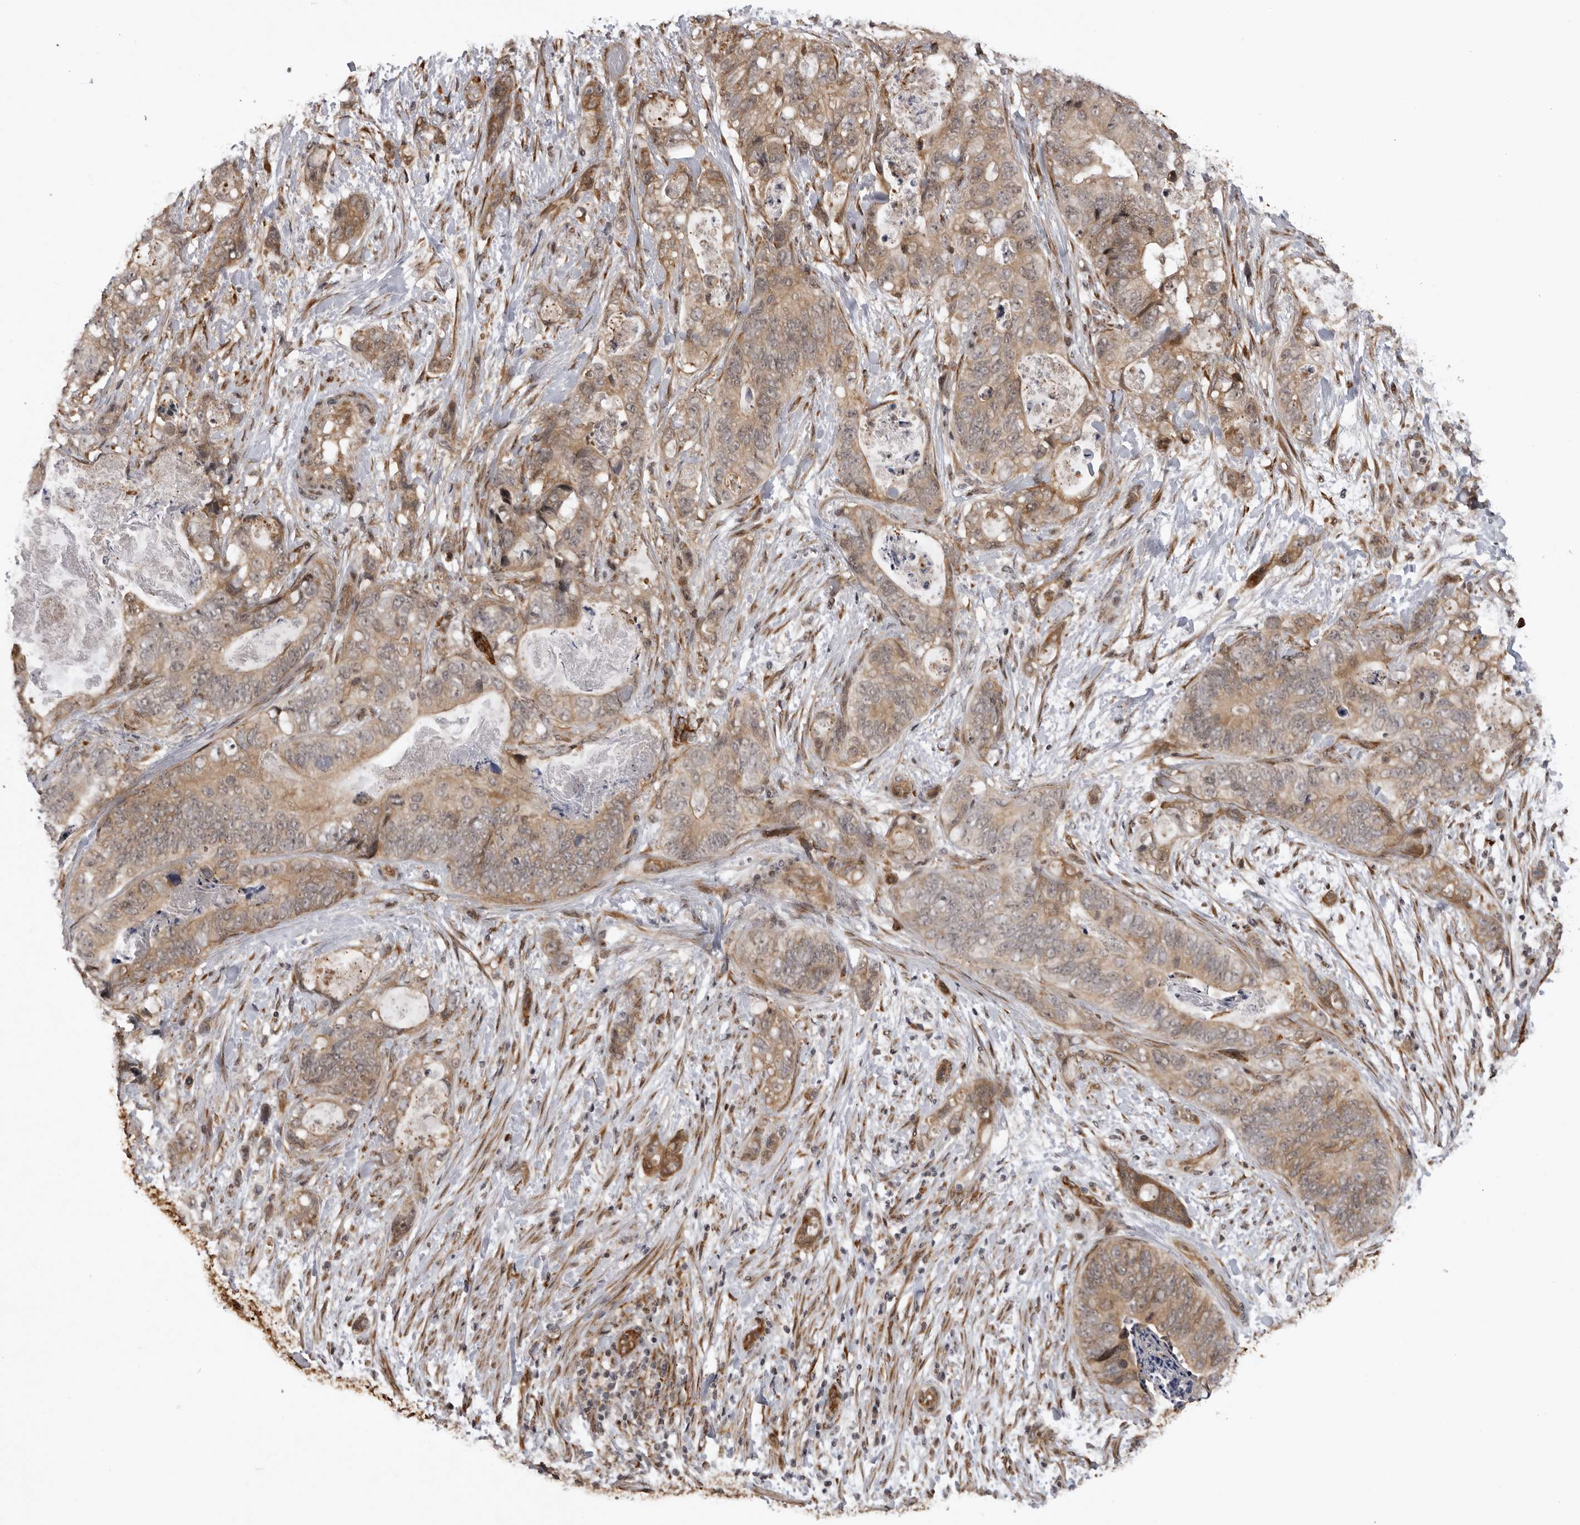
{"staining": {"intensity": "weak", "quantity": ">75%", "location": "cytoplasmic/membranous"}, "tissue": "stomach cancer", "cell_type": "Tumor cells", "image_type": "cancer", "snomed": [{"axis": "morphology", "description": "Normal tissue, NOS"}, {"axis": "morphology", "description": "Adenocarcinoma, NOS"}, {"axis": "topography", "description": "Stomach"}], "caption": "Immunohistochemical staining of adenocarcinoma (stomach) shows weak cytoplasmic/membranous protein positivity in about >75% of tumor cells. Using DAB (brown) and hematoxylin (blue) stains, captured at high magnification using brightfield microscopy.", "gene": "DNAH14", "patient": {"sex": "female", "age": 89}}